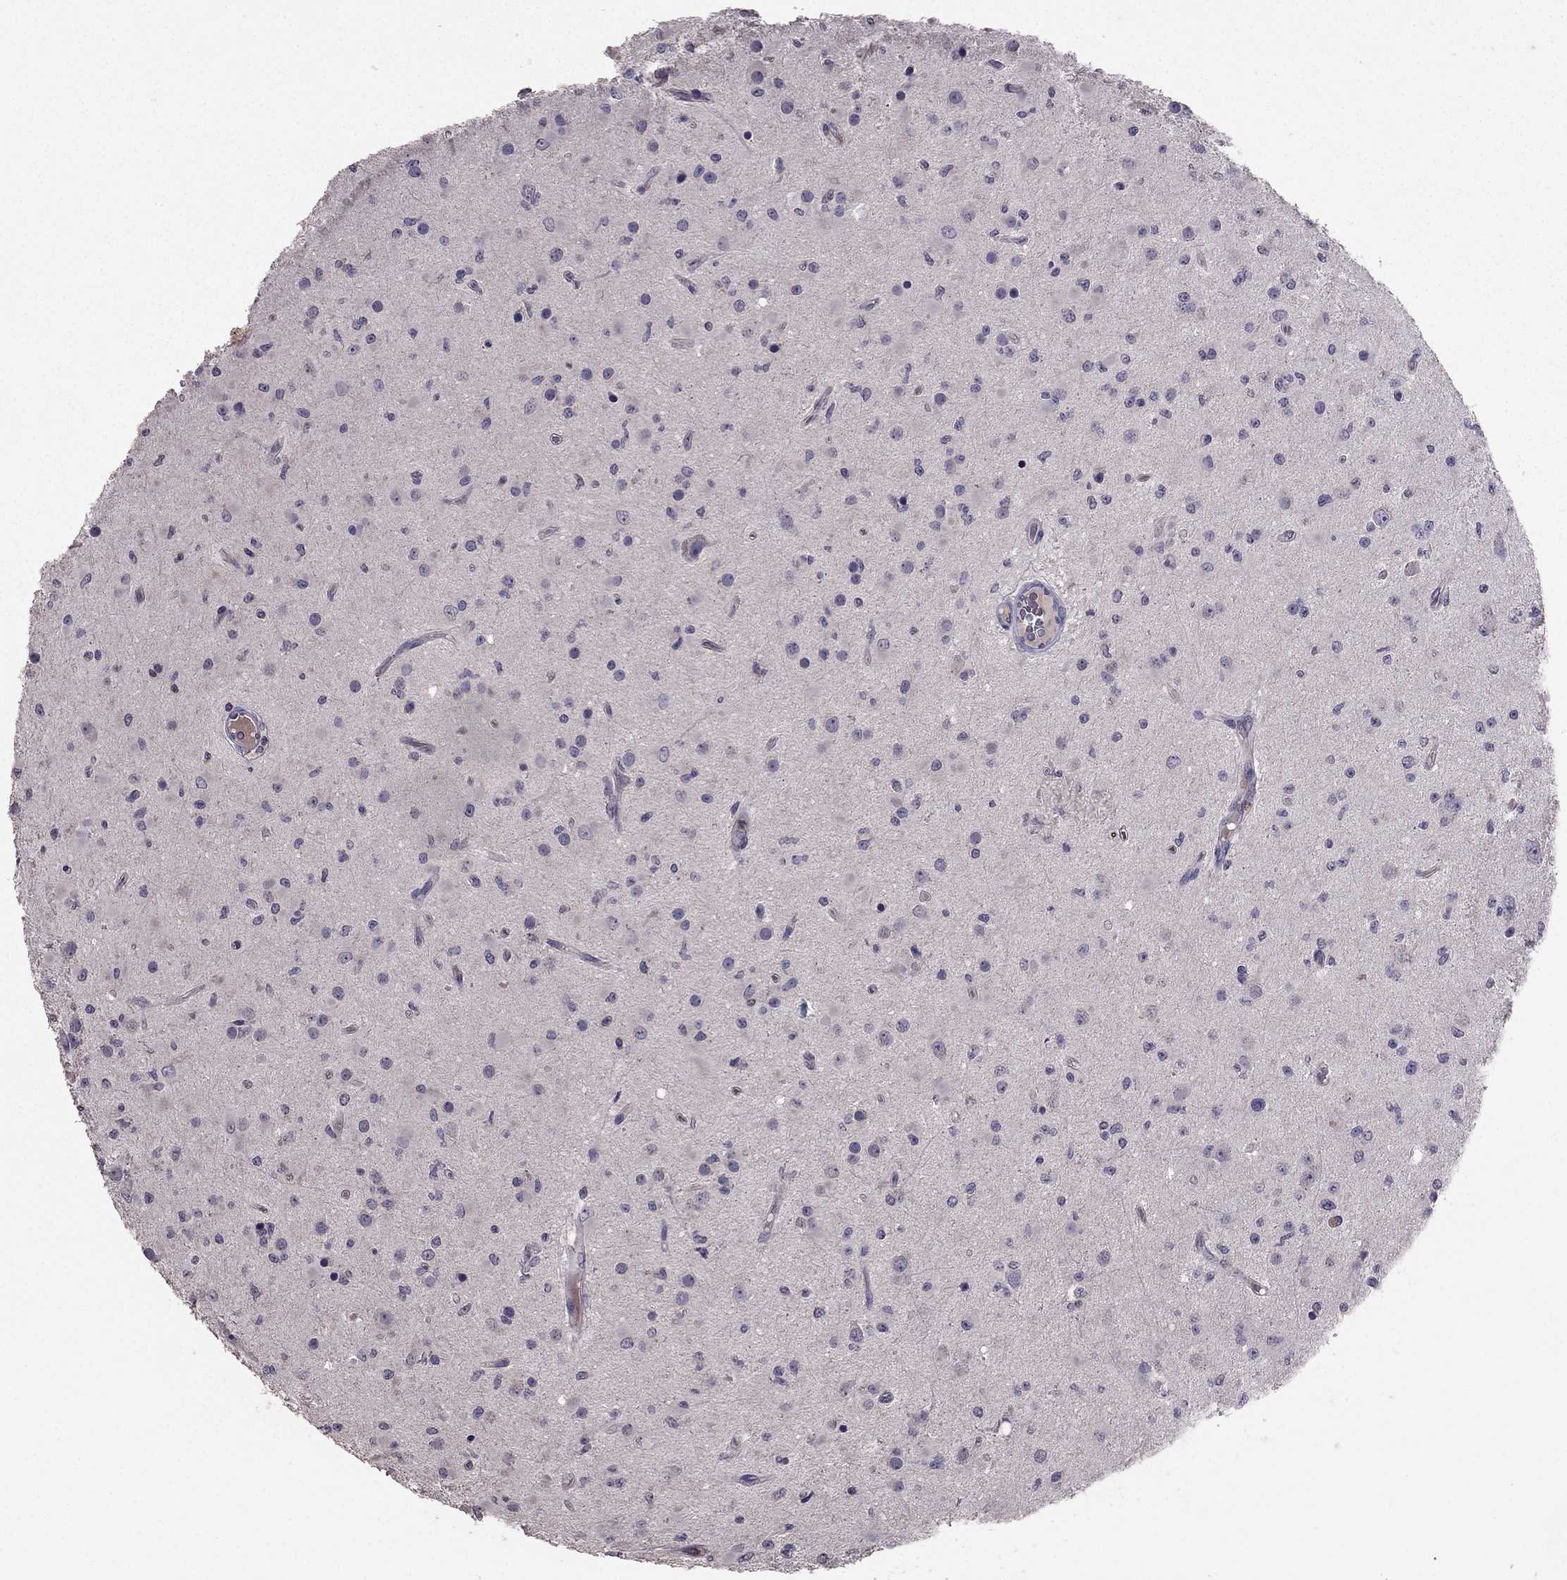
{"staining": {"intensity": "negative", "quantity": "none", "location": "none"}, "tissue": "glioma", "cell_type": "Tumor cells", "image_type": "cancer", "snomed": [{"axis": "morphology", "description": "Glioma, malignant, Low grade"}, {"axis": "topography", "description": "Brain"}], "caption": "Micrograph shows no significant protein positivity in tumor cells of low-grade glioma (malignant).", "gene": "RFLNB", "patient": {"sex": "female", "age": 45}}